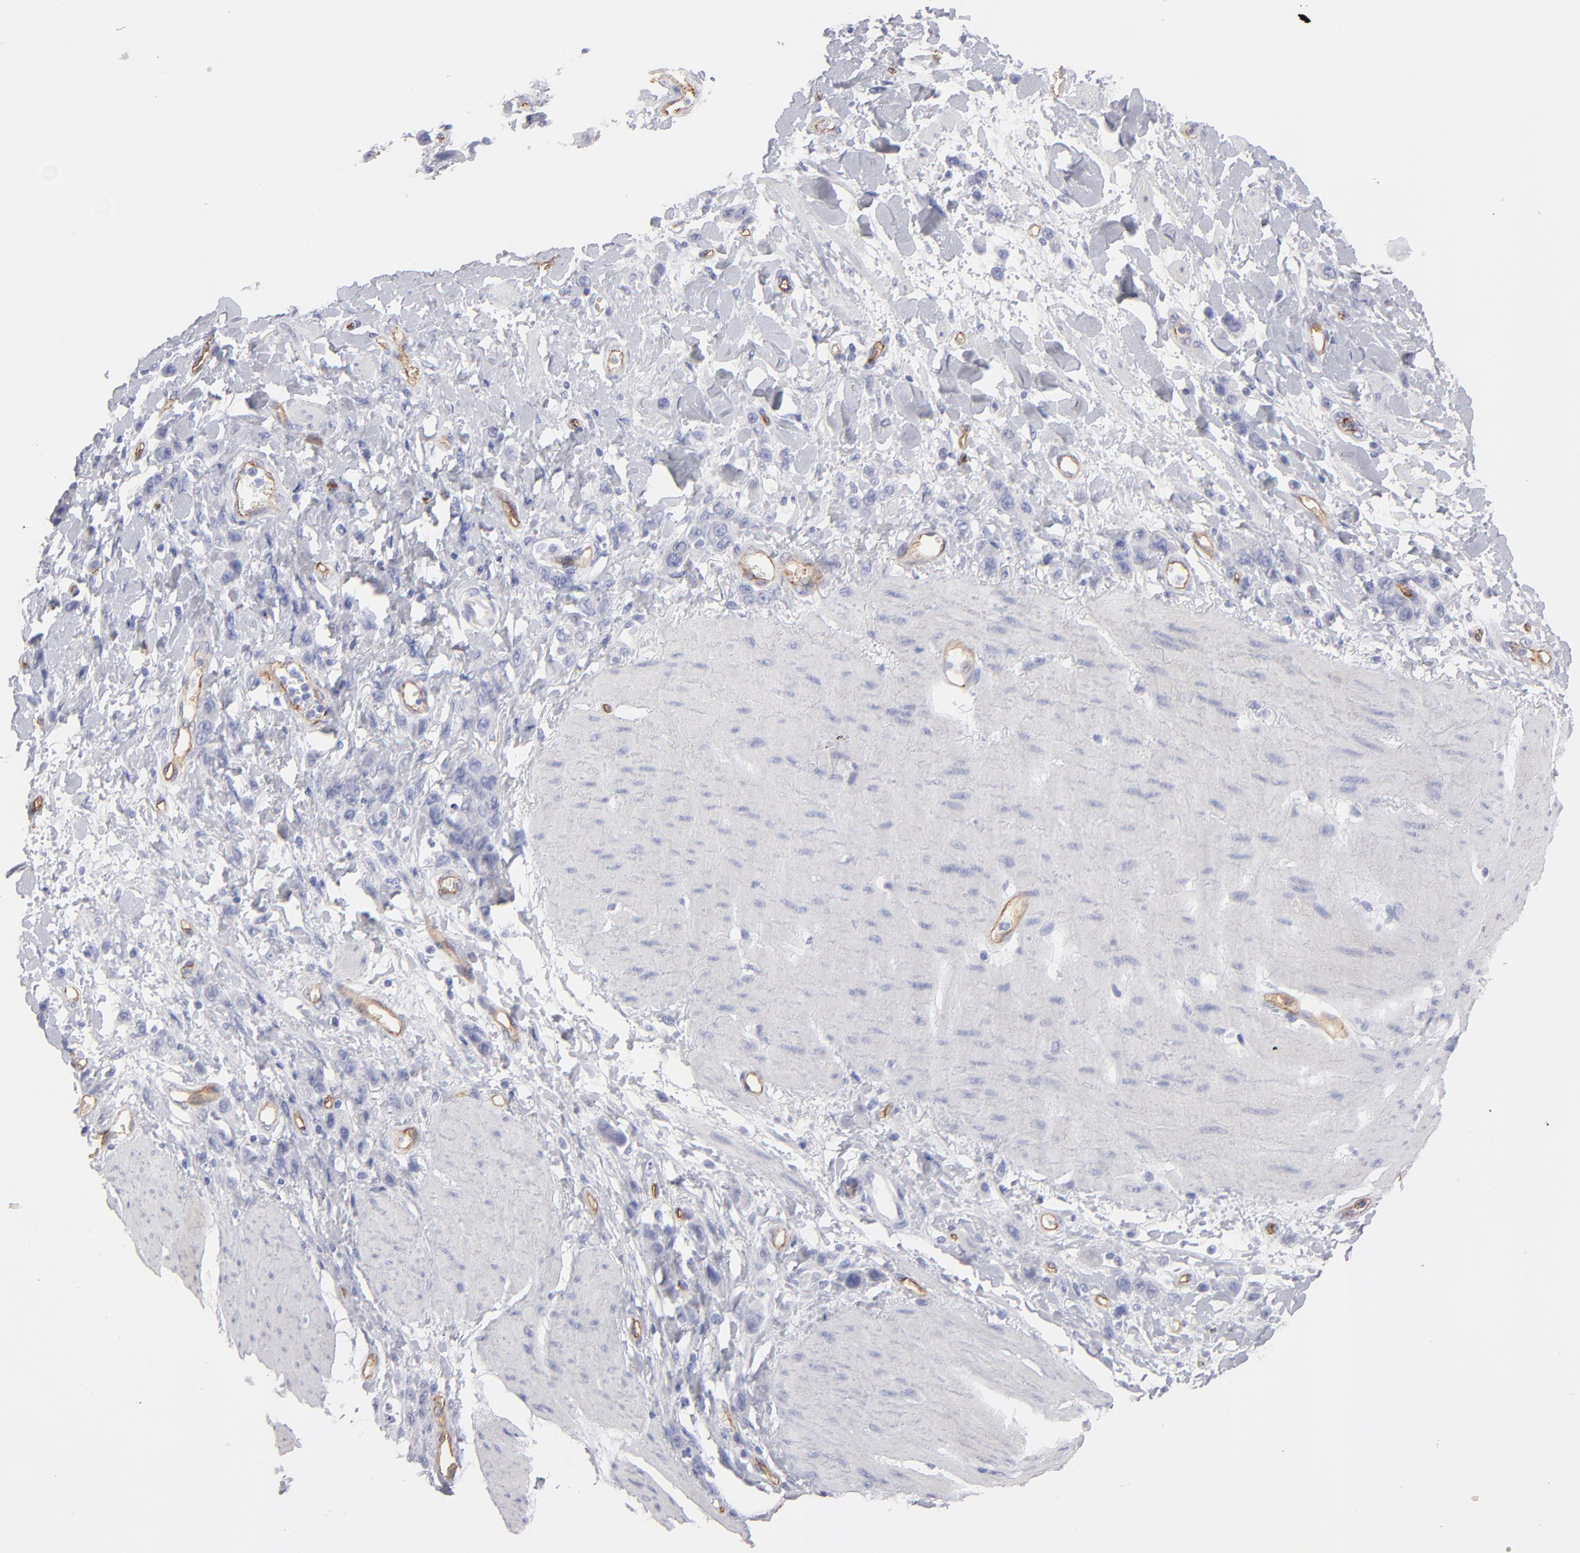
{"staining": {"intensity": "negative", "quantity": "none", "location": "none"}, "tissue": "stomach cancer", "cell_type": "Tumor cells", "image_type": "cancer", "snomed": [{"axis": "morphology", "description": "Normal tissue, NOS"}, {"axis": "morphology", "description": "Adenocarcinoma, NOS"}, {"axis": "topography", "description": "Stomach"}], "caption": "High power microscopy micrograph of an immunohistochemistry histopathology image of stomach cancer, revealing no significant positivity in tumor cells. Brightfield microscopy of IHC stained with DAB (brown) and hematoxylin (blue), captured at high magnification.", "gene": "PLVAP", "patient": {"sex": "male", "age": 82}}